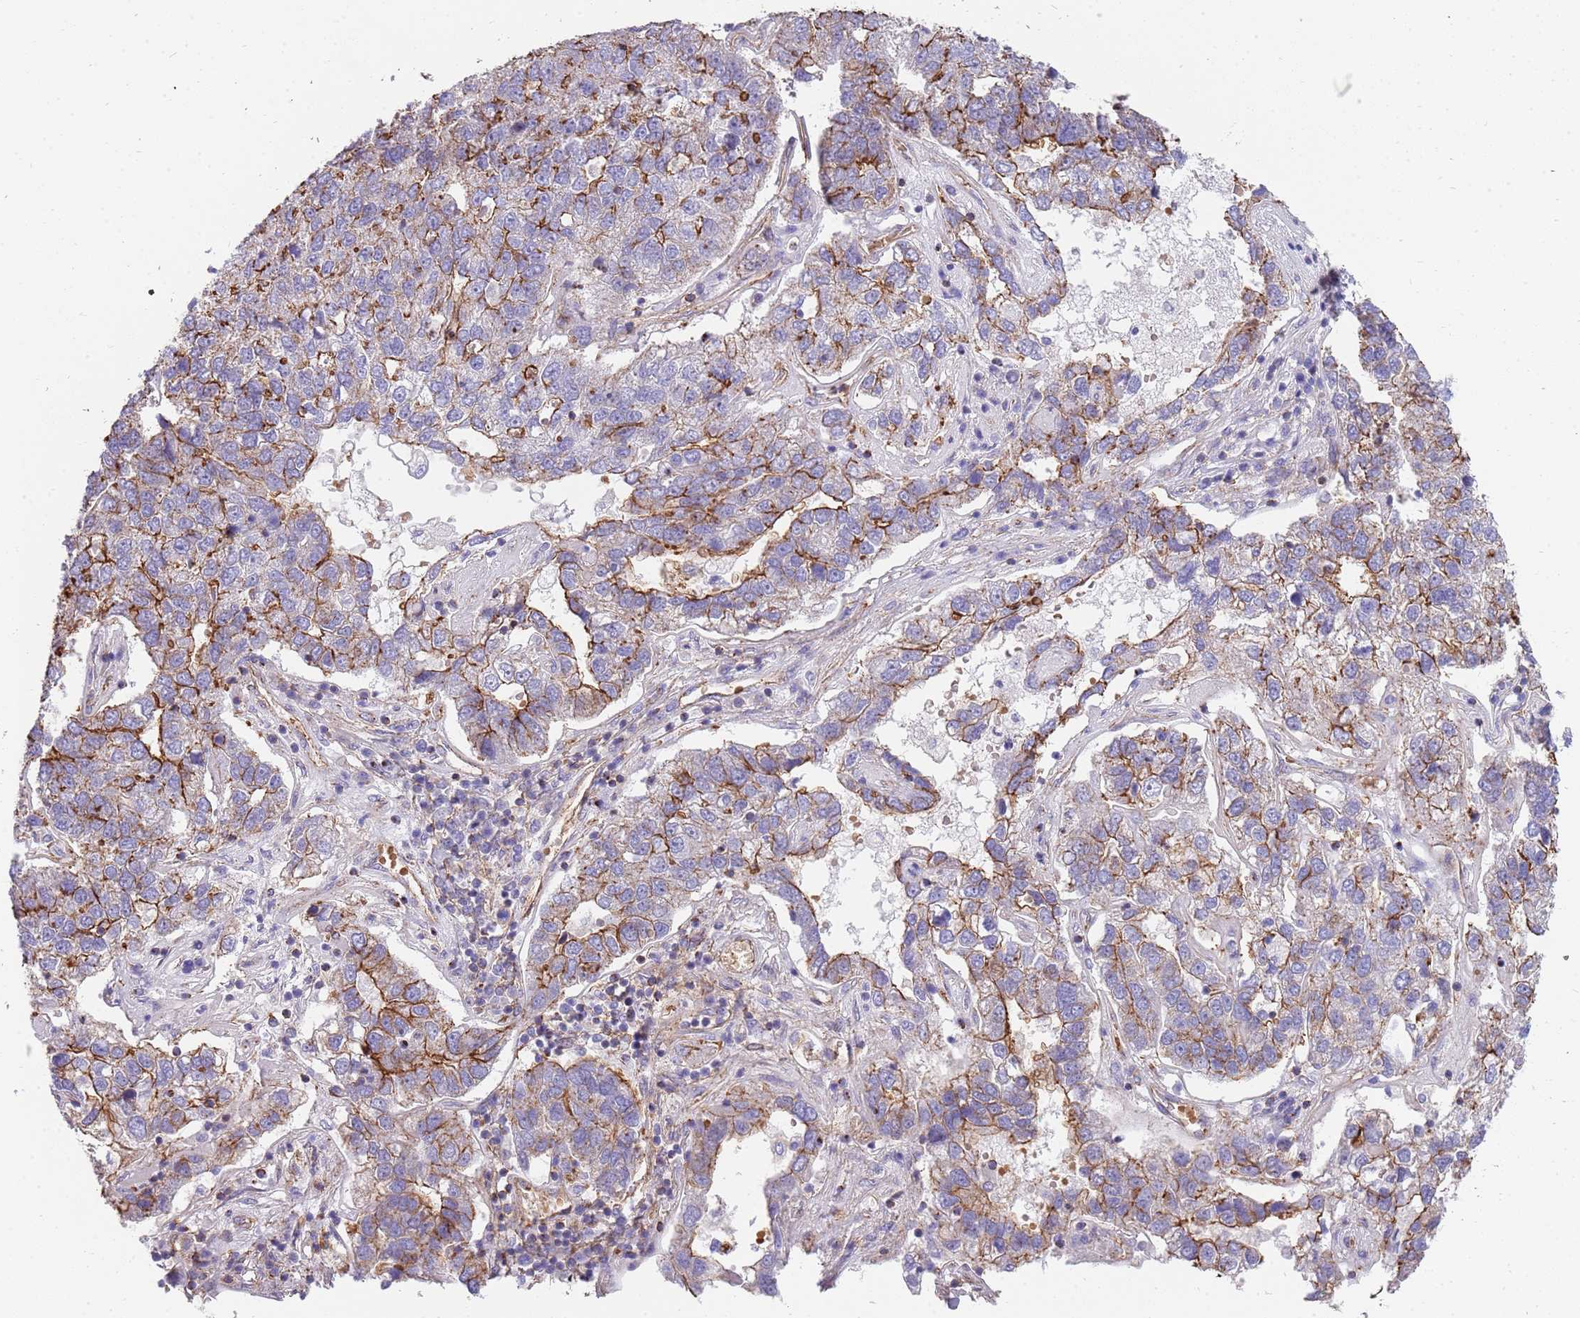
{"staining": {"intensity": "moderate", "quantity": "25%-75%", "location": "cytoplasmic/membranous"}, "tissue": "pancreatic cancer", "cell_type": "Tumor cells", "image_type": "cancer", "snomed": [{"axis": "morphology", "description": "Adenocarcinoma, NOS"}, {"axis": "topography", "description": "Pancreas"}], "caption": "A photomicrograph showing moderate cytoplasmic/membranous staining in approximately 25%-75% of tumor cells in pancreatic adenocarcinoma, as visualized by brown immunohistochemical staining.", "gene": "GFRAL", "patient": {"sex": "female", "age": 61}}